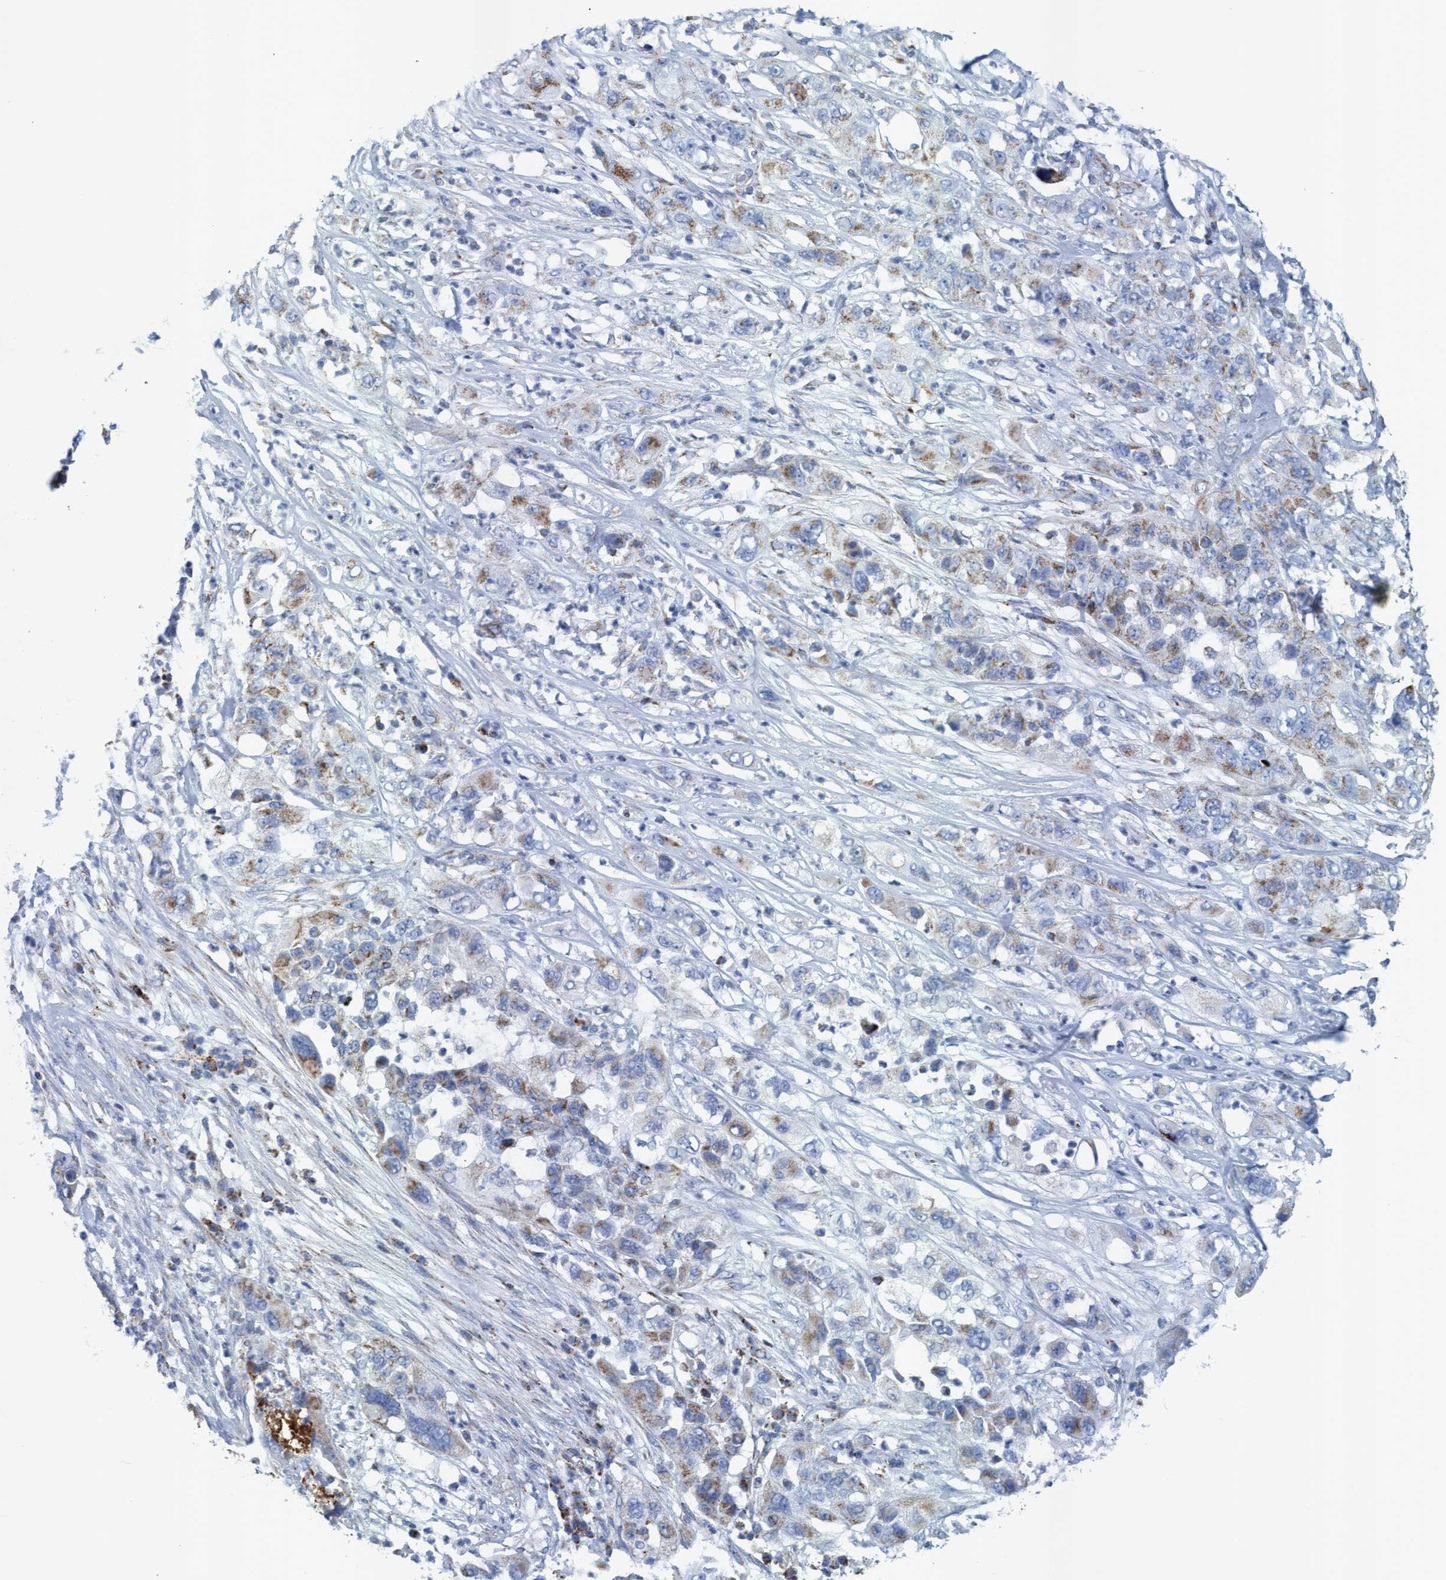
{"staining": {"intensity": "moderate", "quantity": "25%-75%", "location": "cytoplasmic/membranous"}, "tissue": "pancreatic cancer", "cell_type": "Tumor cells", "image_type": "cancer", "snomed": [{"axis": "morphology", "description": "Adenocarcinoma, NOS"}, {"axis": "topography", "description": "Pancreas"}], "caption": "Tumor cells display medium levels of moderate cytoplasmic/membranous positivity in about 25%-75% of cells in adenocarcinoma (pancreatic). (DAB IHC, brown staining for protein, blue staining for nuclei).", "gene": "GGA3", "patient": {"sex": "female", "age": 78}}